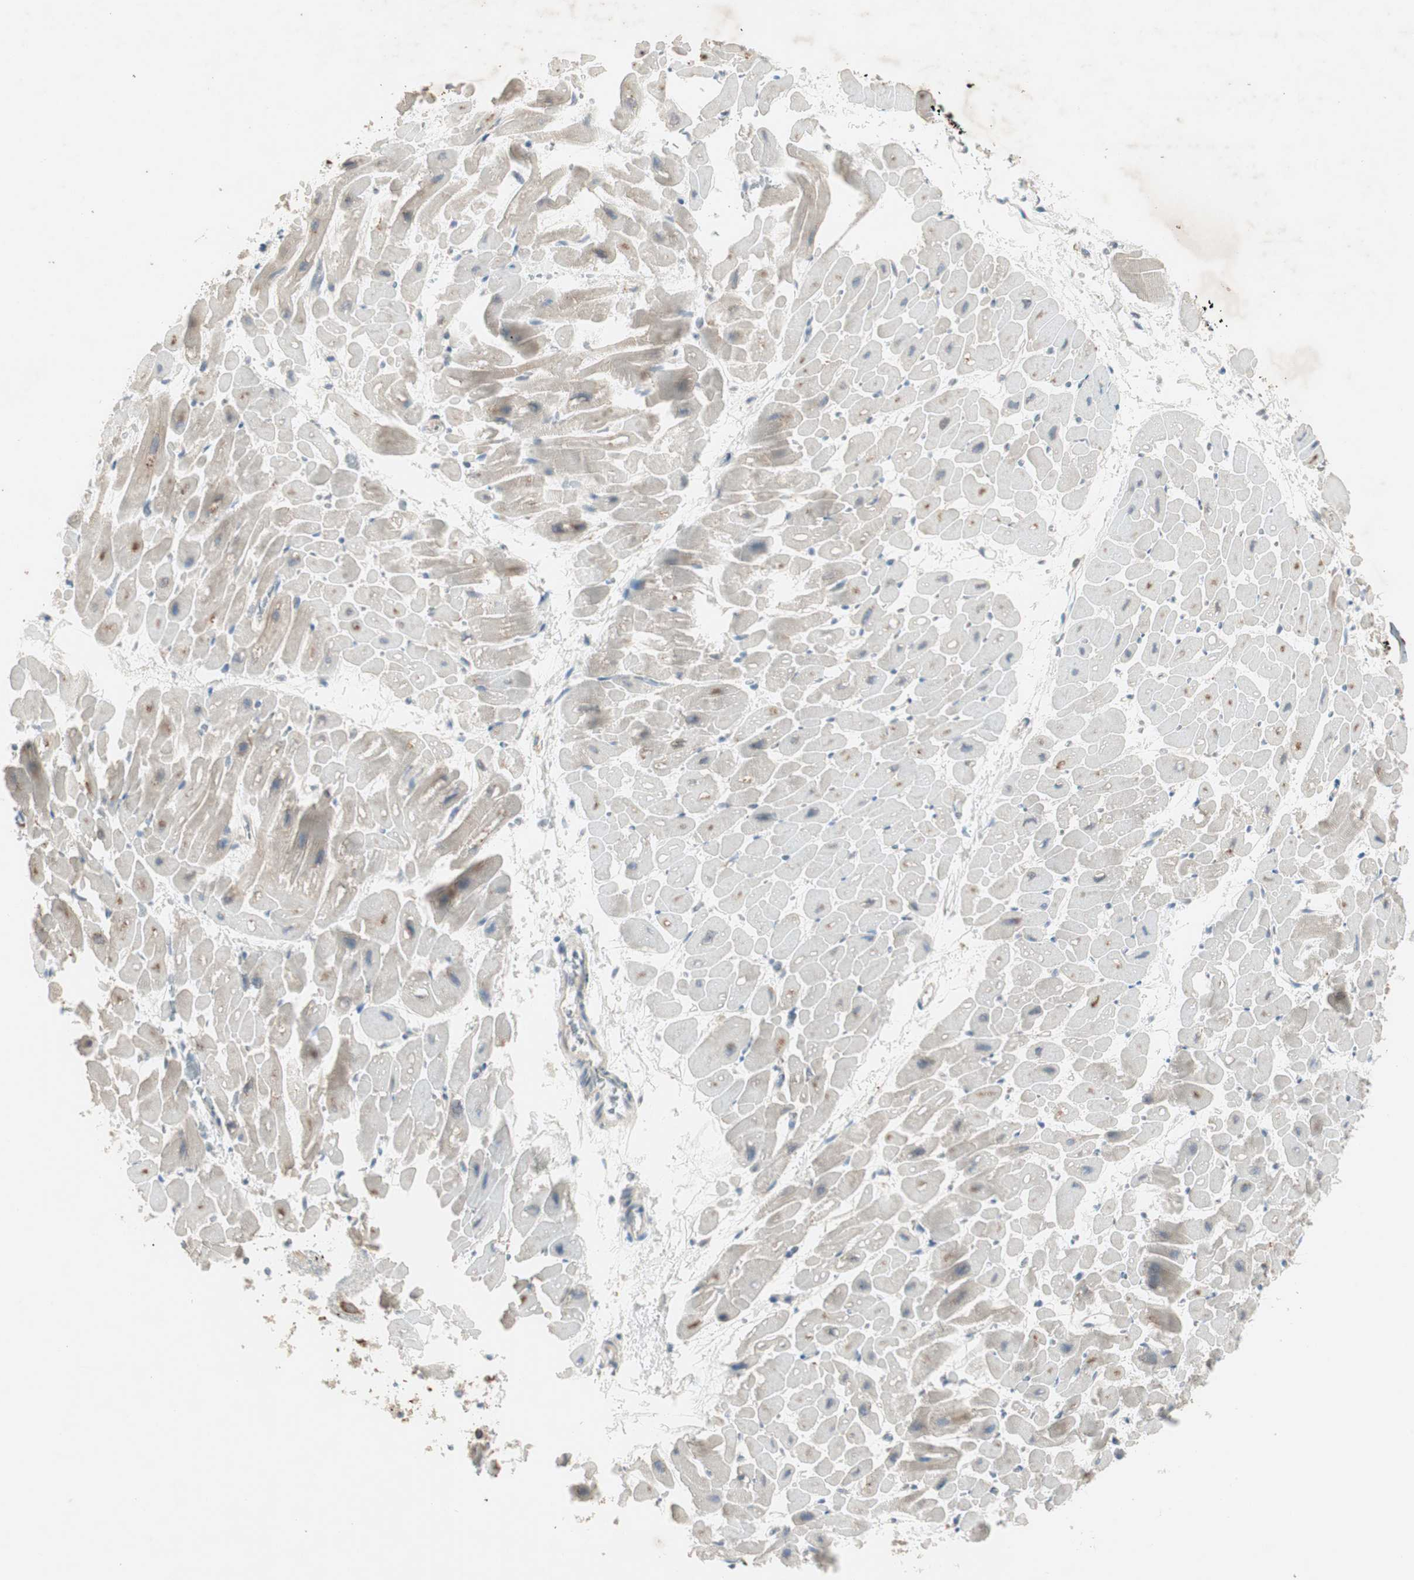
{"staining": {"intensity": "strong", "quantity": "<25%", "location": "cytoplasmic/membranous"}, "tissue": "heart muscle", "cell_type": "Cardiomyocytes", "image_type": "normal", "snomed": [{"axis": "morphology", "description": "Normal tissue, NOS"}, {"axis": "topography", "description": "Heart"}], "caption": "Approximately <25% of cardiomyocytes in benign heart muscle show strong cytoplasmic/membranous protein positivity as visualized by brown immunohistochemical staining.", "gene": "RPL23", "patient": {"sex": "male", "age": 45}}